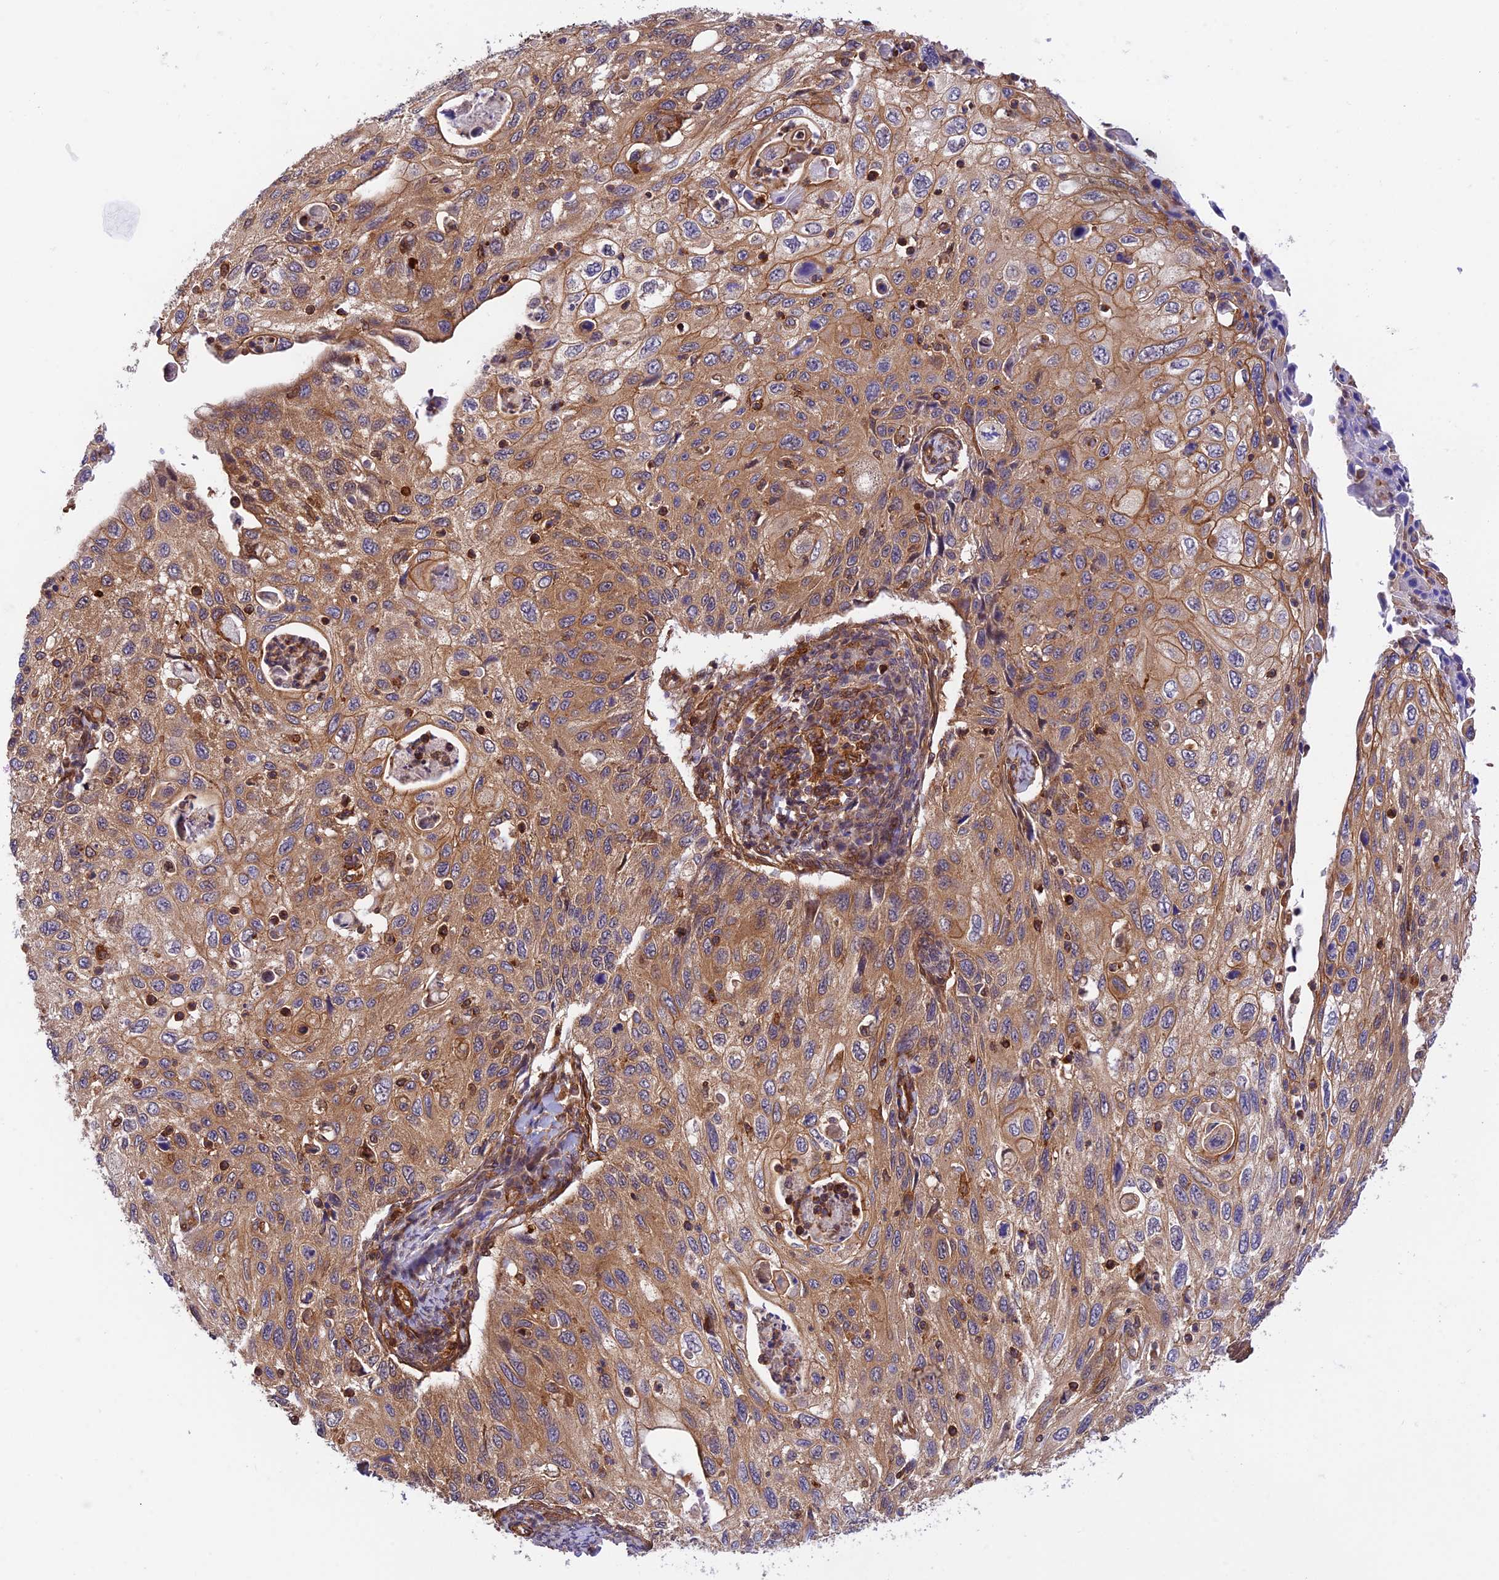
{"staining": {"intensity": "moderate", "quantity": ">75%", "location": "cytoplasmic/membranous"}, "tissue": "cervical cancer", "cell_type": "Tumor cells", "image_type": "cancer", "snomed": [{"axis": "morphology", "description": "Squamous cell carcinoma, NOS"}, {"axis": "topography", "description": "Cervix"}], "caption": "This is a histology image of immunohistochemistry (IHC) staining of squamous cell carcinoma (cervical), which shows moderate expression in the cytoplasmic/membranous of tumor cells.", "gene": "EVI5L", "patient": {"sex": "female", "age": 70}}